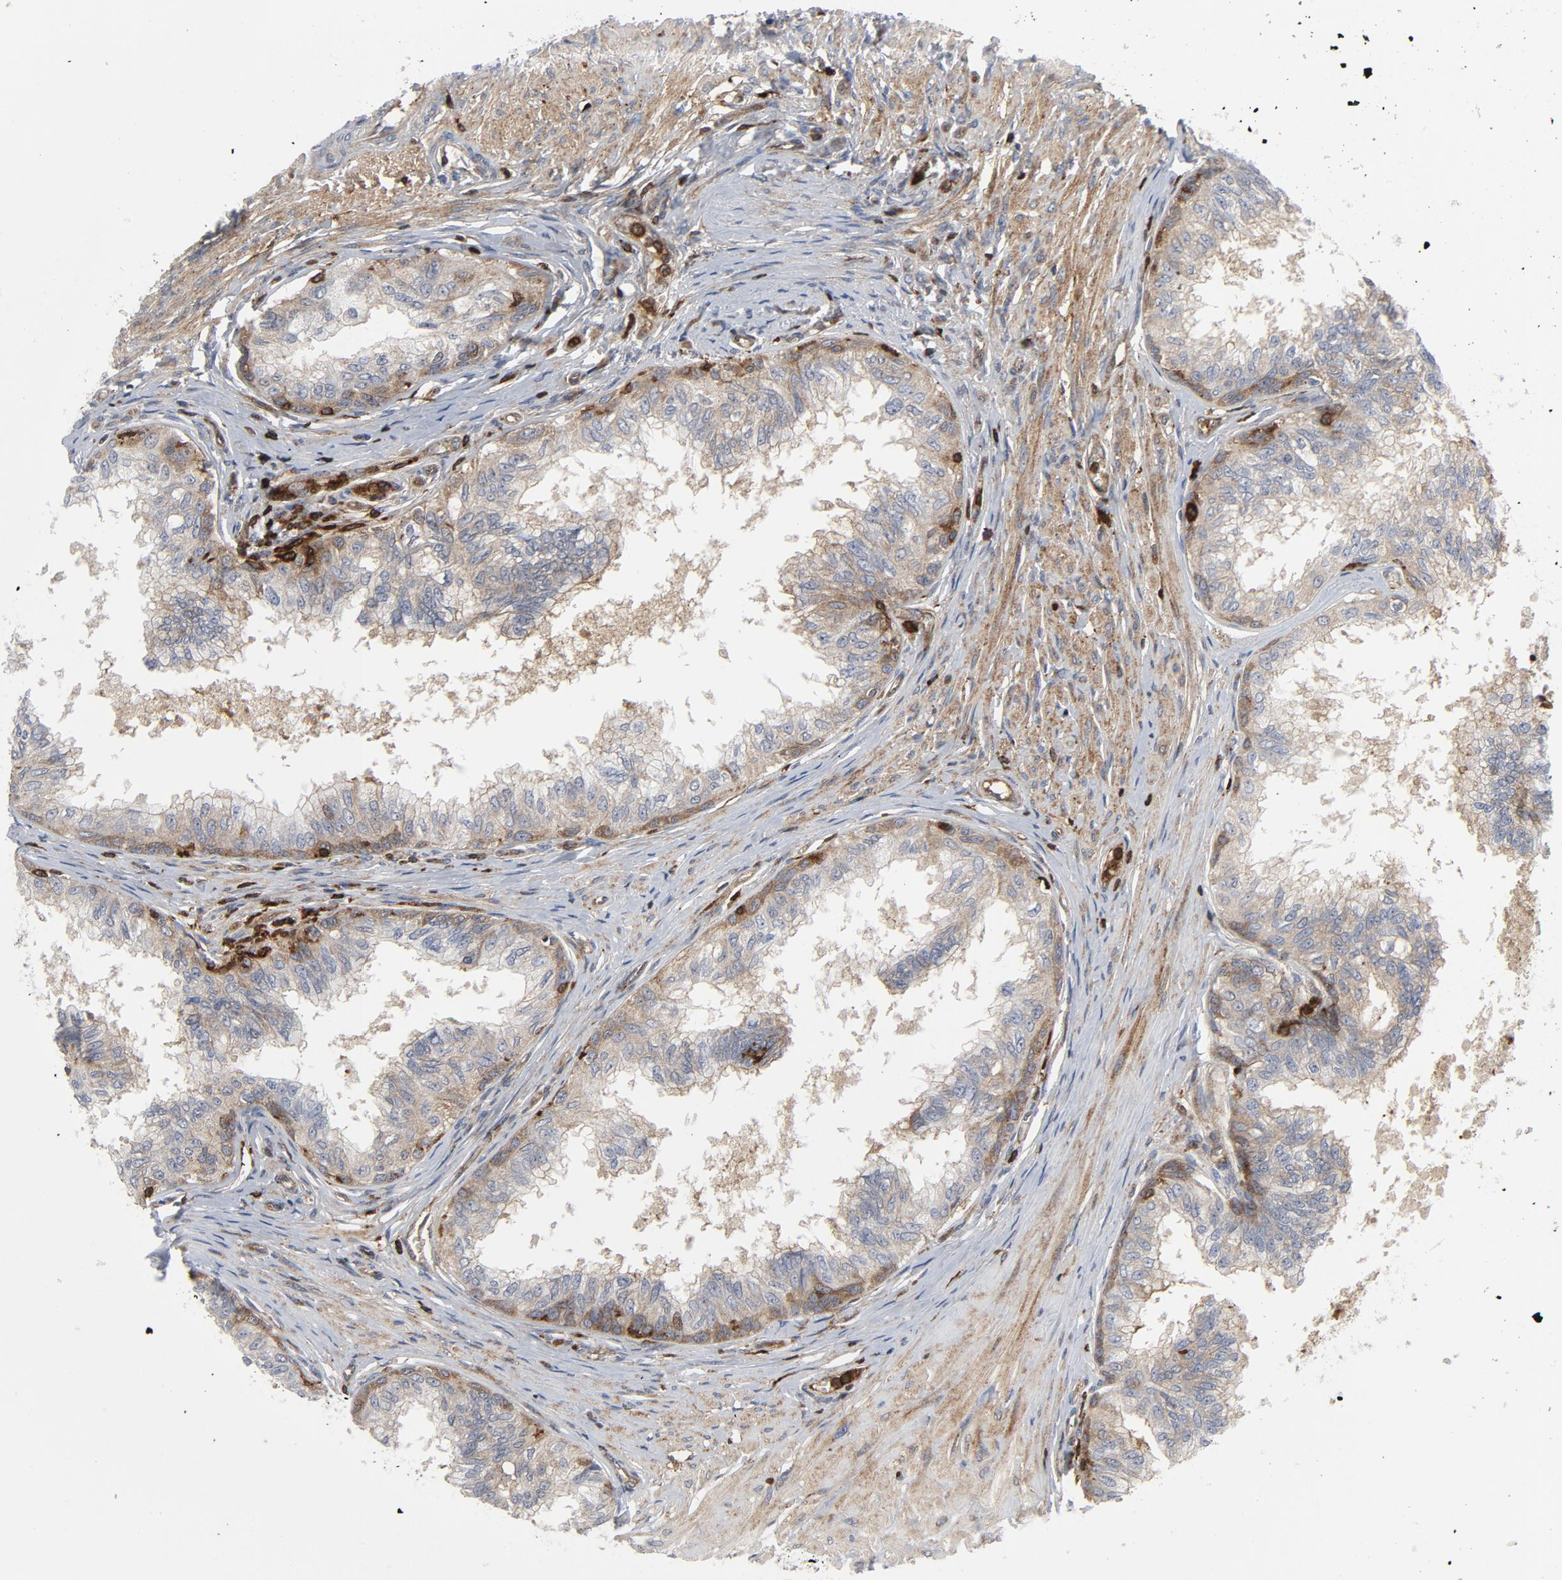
{"staining": {"intensity": "moderate", "quantity": ">75%", "location": "cytoplasmic/membranous"}, "tissue": "prostate", "cell_type": "Glandular cells", "image_type": "normal", "snomed": [{"axis": "morphology", "description": "Normal tissue, NOS"}, {"axis": "topography", "description": "Prostate"}, {"axis": "topography", "description": "Seminal veicle"}], "caption": "A micrograph showing moderate cytoplasmic/membranous expression in approximately >75% of glandular cells in benign prostate, as visualized by brown immunohistochemical staining.", "gene": "YES1", "patient": {"sex": "male", "age": 60}}